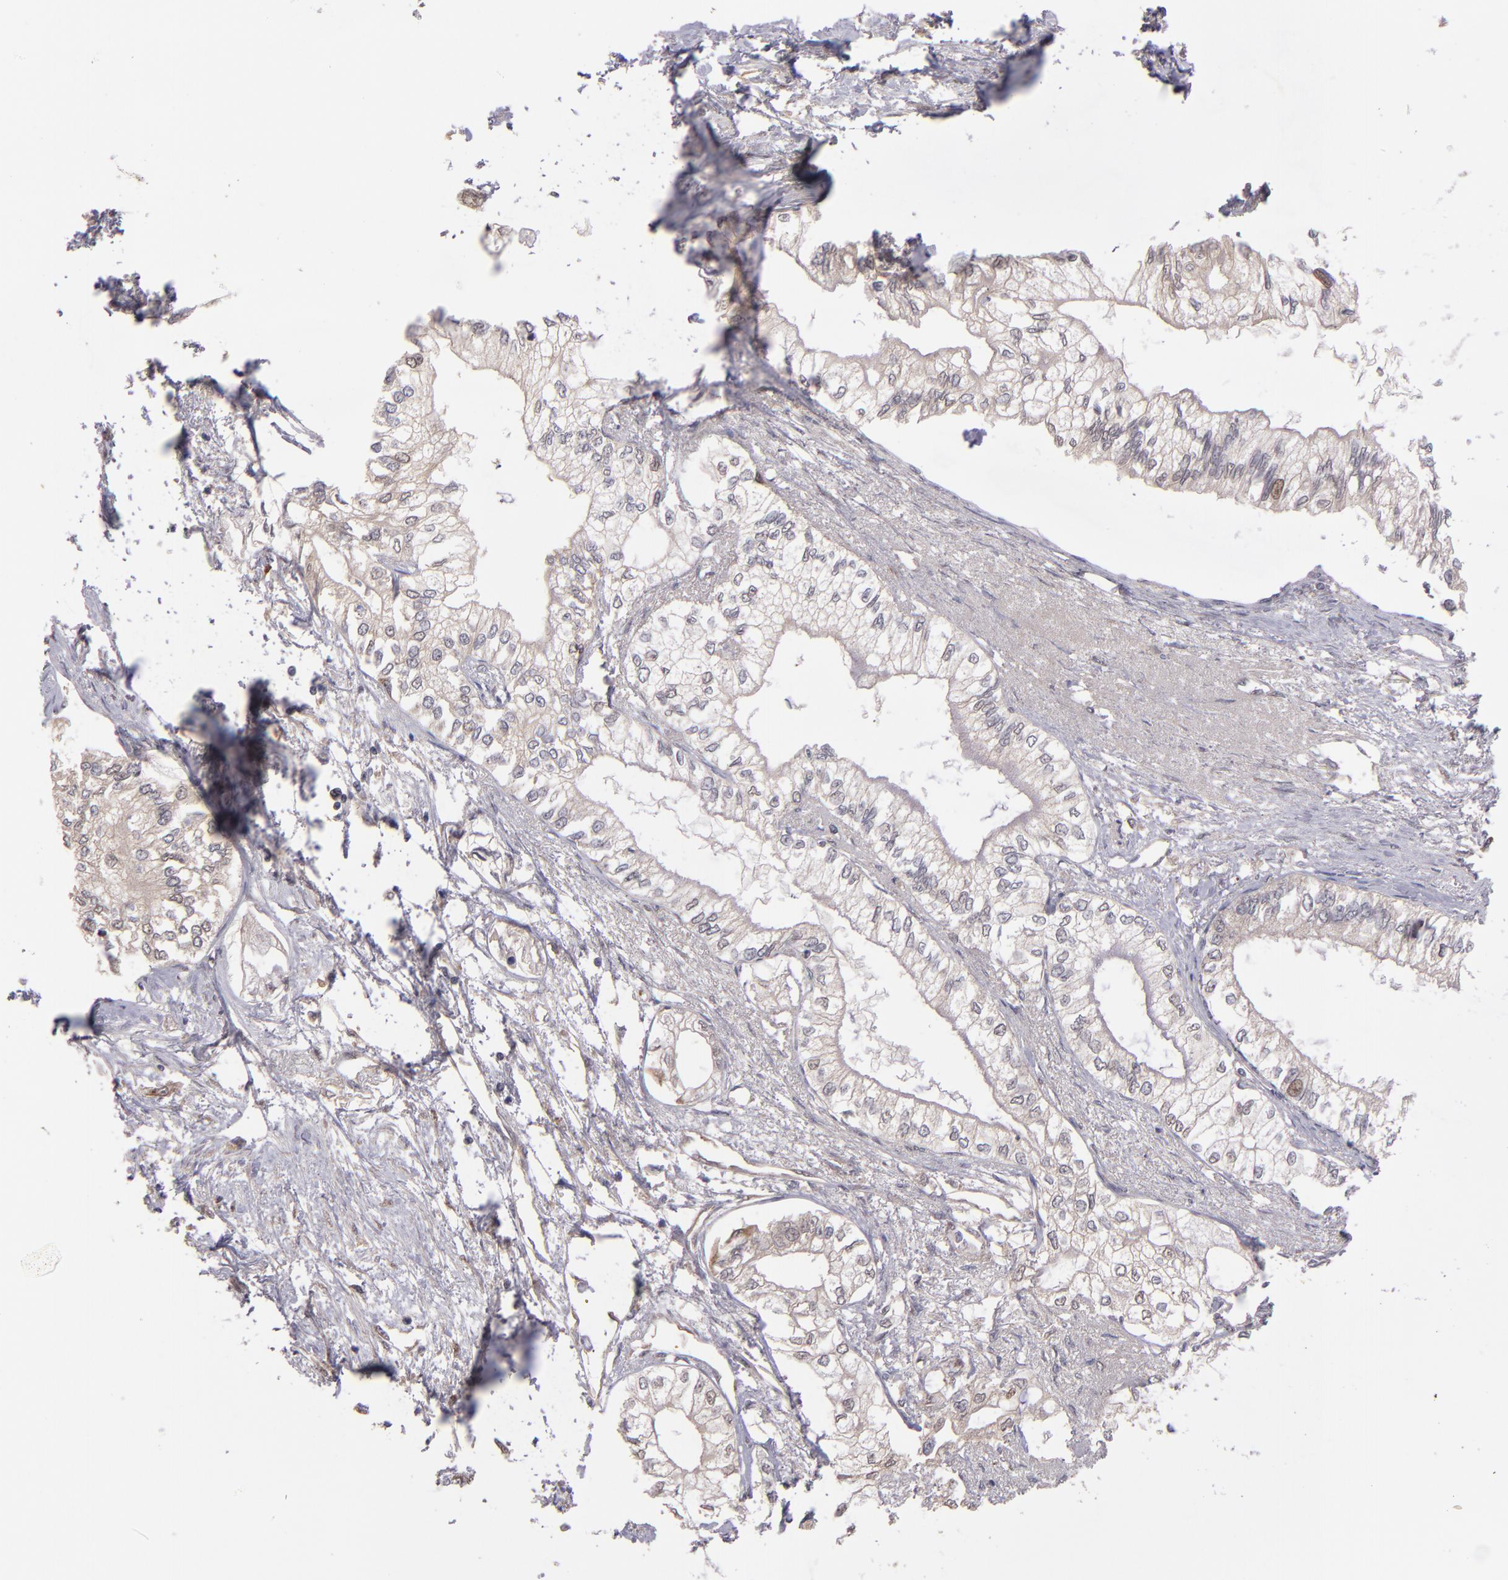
{"staining": {"intensity": "weak", "quantity": "<25%", "location": "nuclear"}, "tissue": "pancreatic cancer", "cell_type": "Tumor cells", "image_type": "cancer", "snomed": [{"axis": "morphology", "description": "Adenocarcinoma, NOS"}, {"axis": "topography", "description": "Pancreas"}], "caption": "A micrograph of human pancreatic cancer is negative for staining in tumor cells.", "gene": "ABHD12B", "patient": {"sex": "male", "age": 79}}